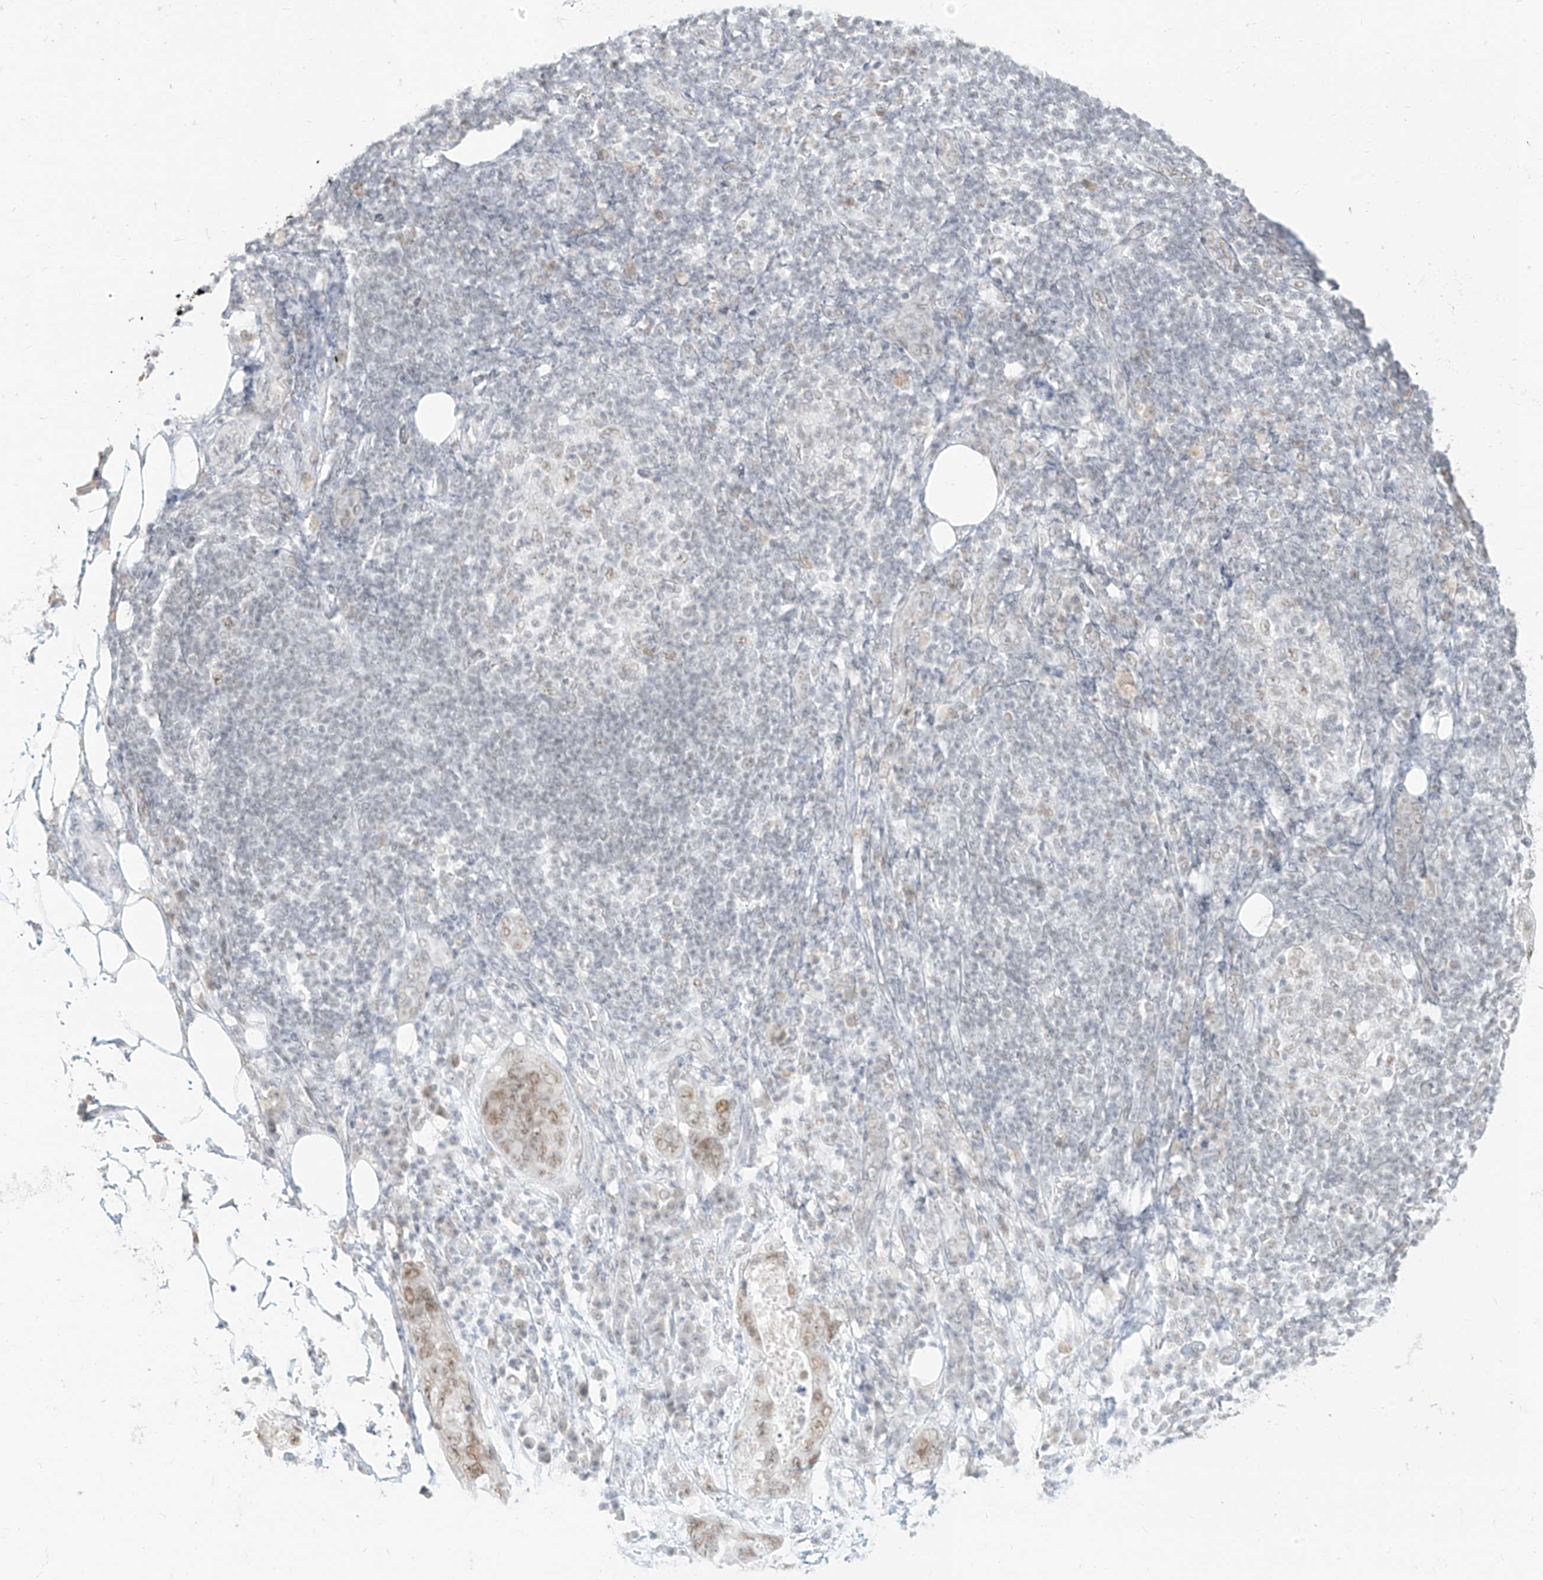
{"staining": {"intensity": "moderate", "quantity": "<25%", "location": "nuclear"}, "tissue": "stomach cancer", "cell_type": "Tumor cells", "image_type": "cancer", "snomed": [{"axis": "morphology", "description": "Adenocarcinoma, NOS"}, {"axis": "topography", "description": "Stomach"}], "caption": "Immunohistochemical staining of stomach cancer (adenocarcinoma) shows low levels of moderate nuclear staining in about <25% of tumor cells.", "gene": "SUPT5H", "patient": {"sex": "female", "age": 89}}